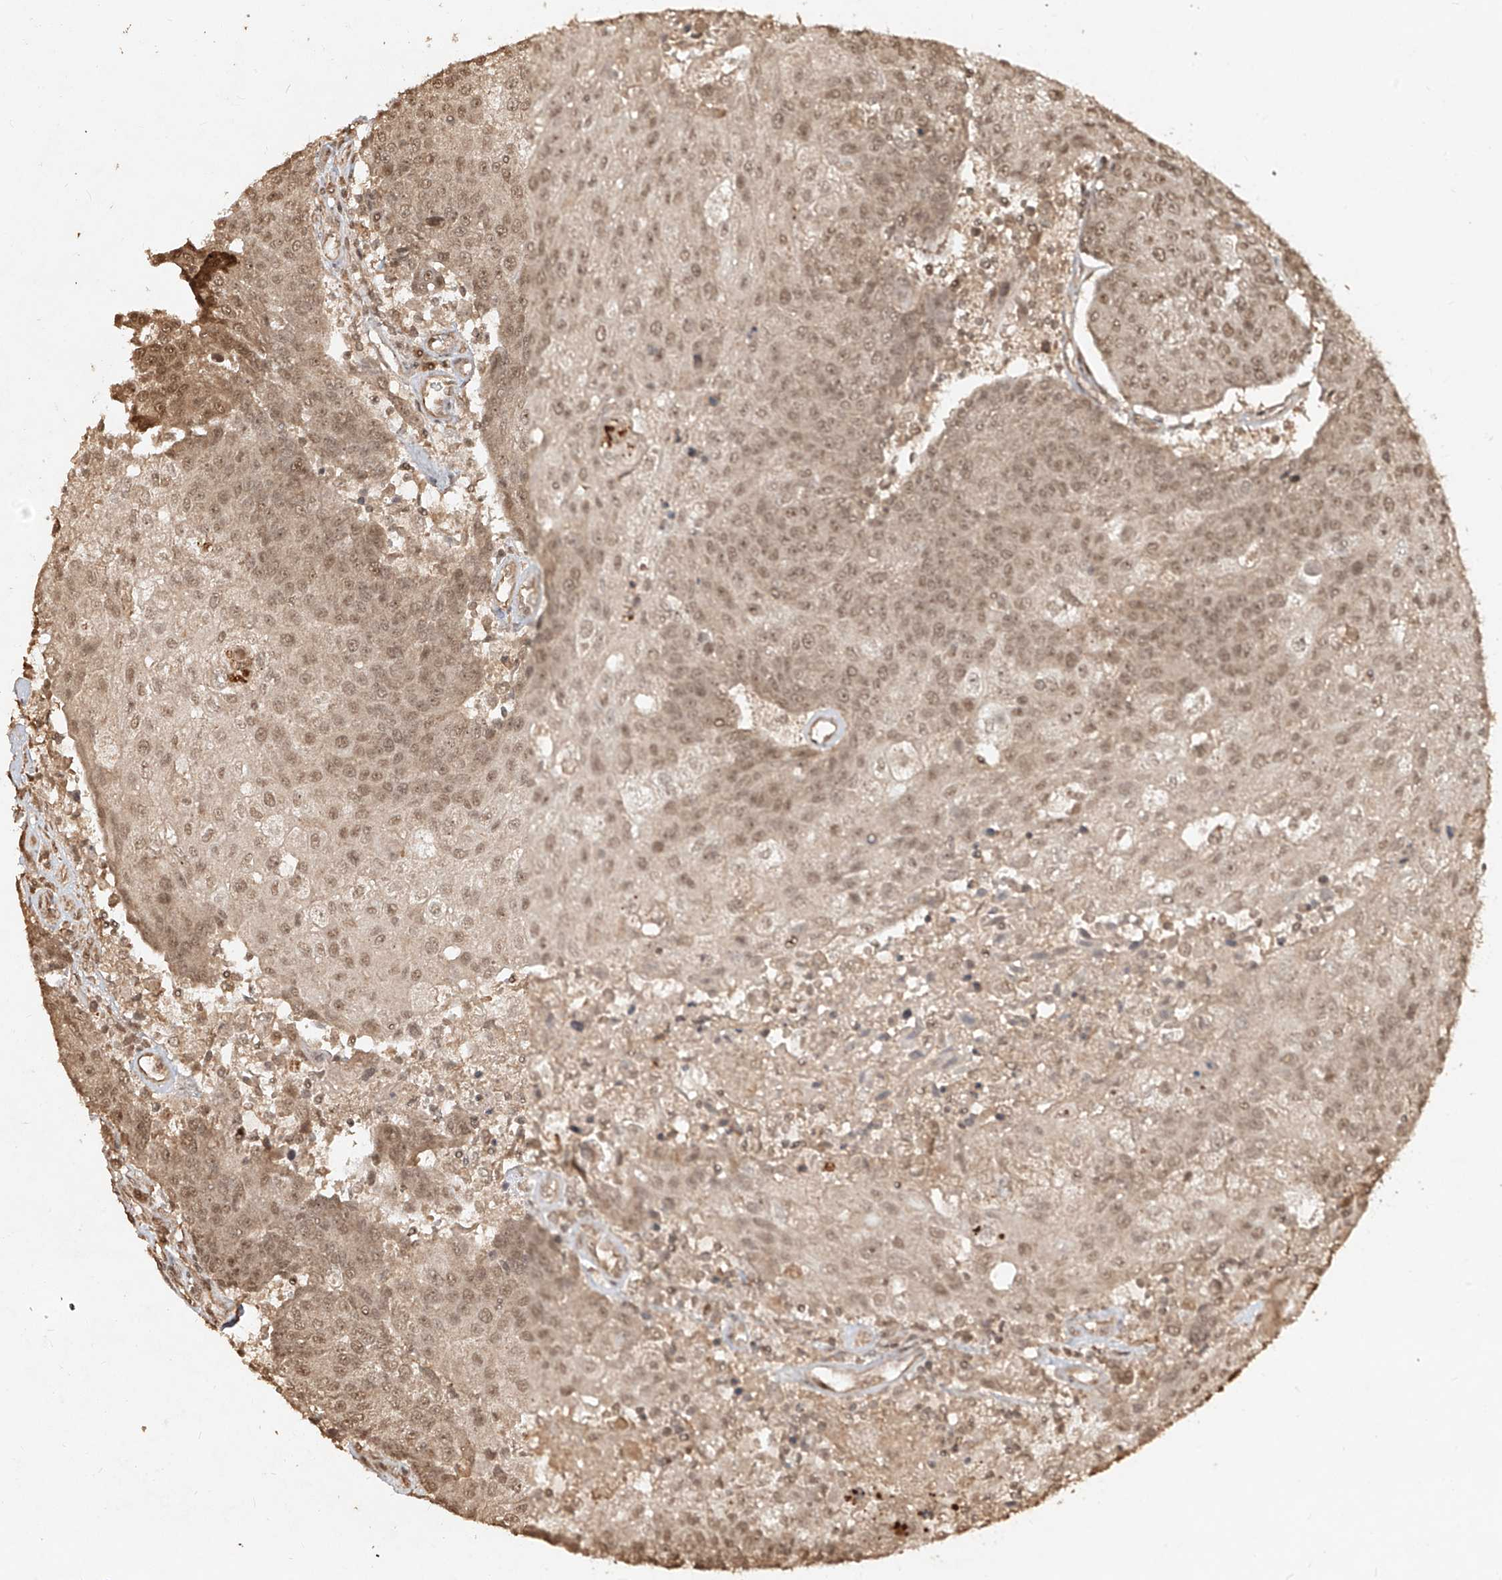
{"staining": {"intensity": "moderate", "quantity": ">75%", "location": "nuclear"}, "tissue": "urothelial cancer", "cell_type": "Tumor cells", "image_type": "cancer", "snomed": [{"axis": "morphology", "description": "Urothelial carcinoma, High grade"}, {"axis": "topography", "description": "Urinary bladder"}], "caption": "About >75% of tumor cells in human urothelial carcinoma (high-grade) demonstrate moderate nuclear protein positivity as visualized by brown immunohistochemical staining.", "gene": "UBE2K", "patient": {"sex": "female", "age": 85}}